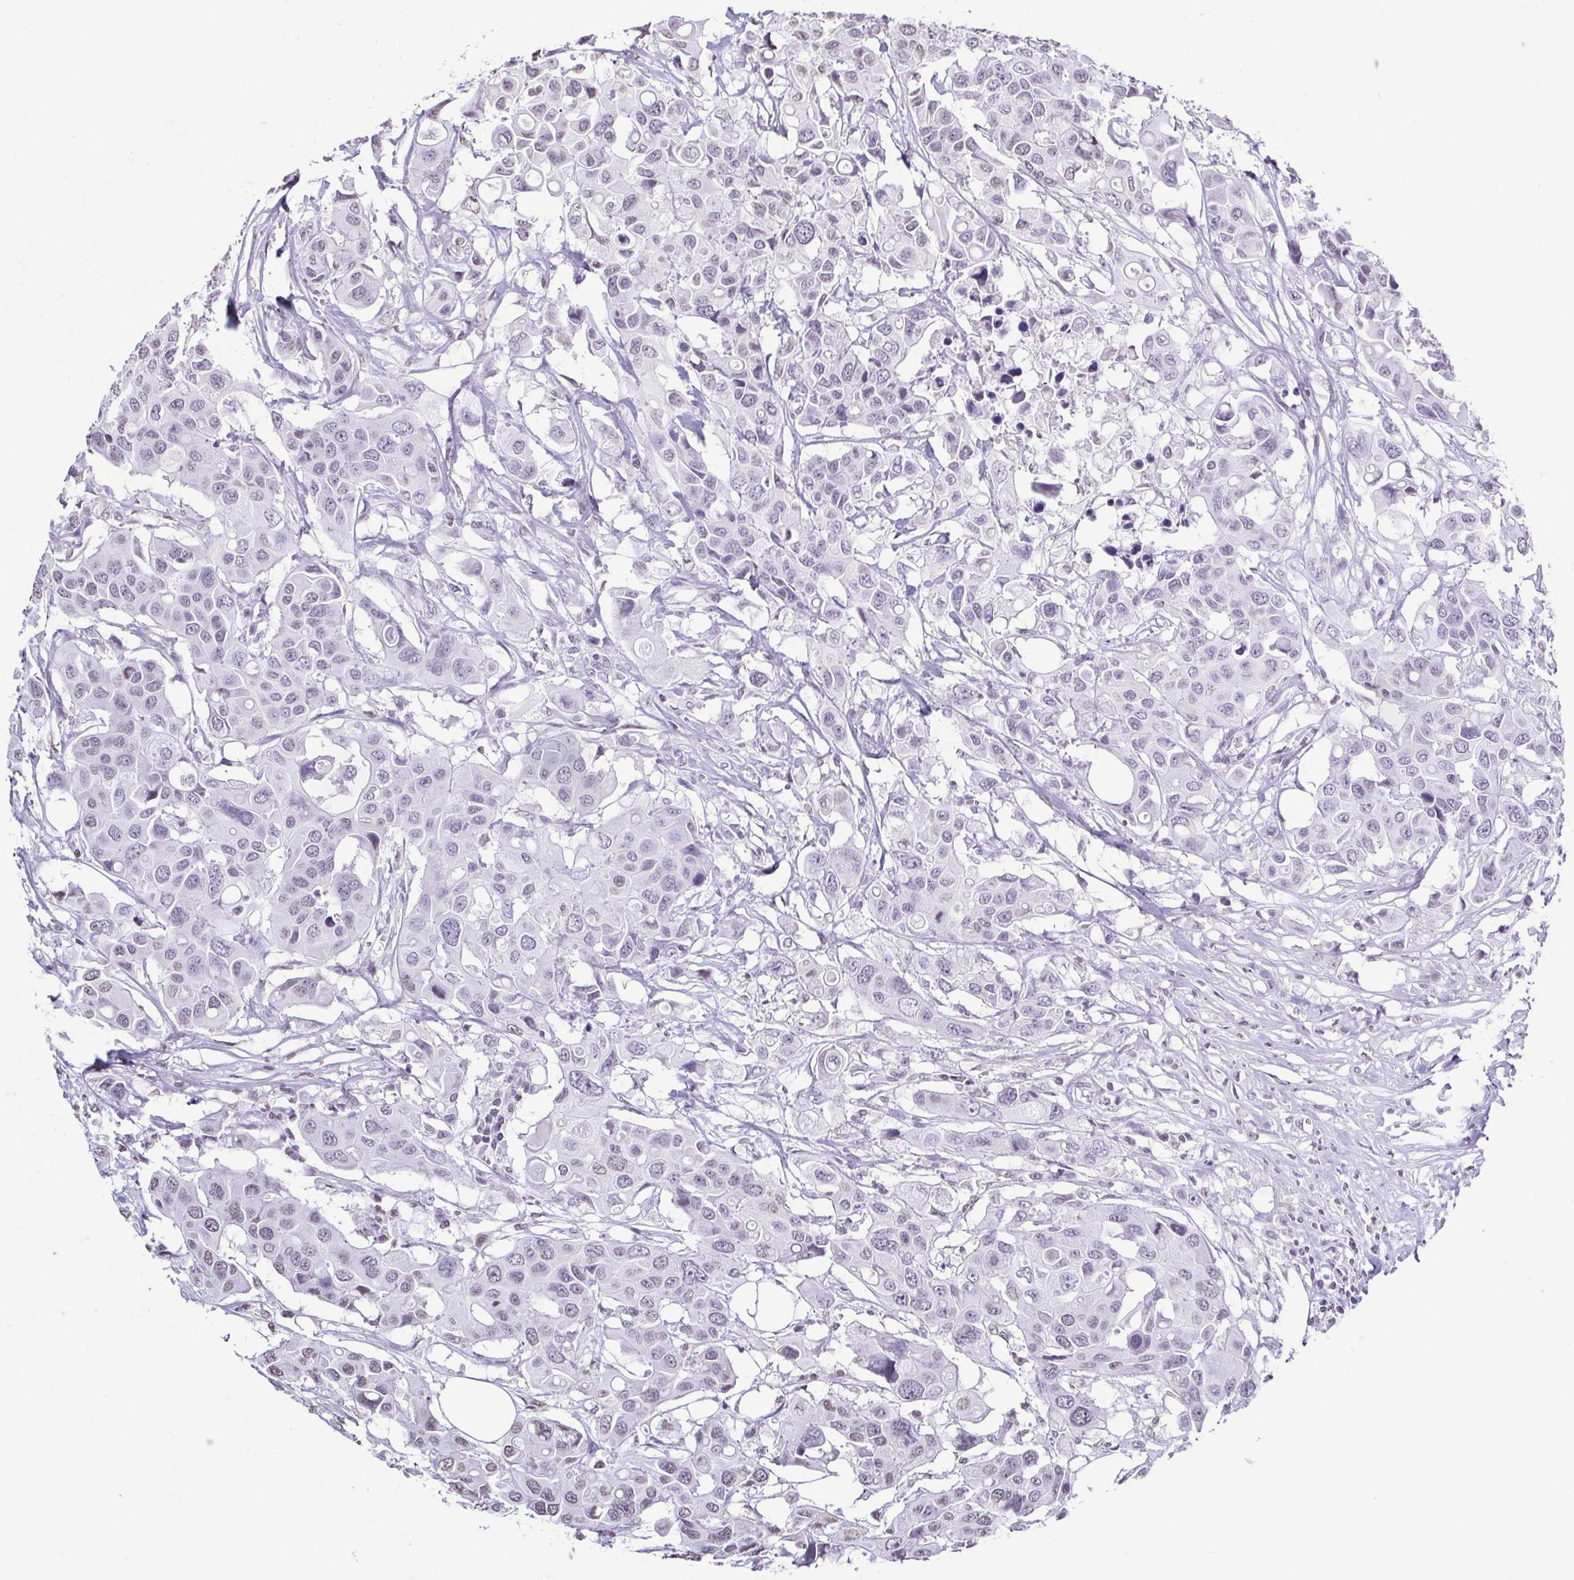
{"staining": {"intensity": "negative", "quantity": "none", "location": "none"}, "tissue": "colorectal cancer", "cell_type": "Tumor cells", "image_type": "cancer", "snomed": [{"axis": "morphology", "description": "Adenocarcinoma, NOS"}, {"axis": "topography", "description": "Colon"}], "caption": "A high-resolution photomicrograph shows IHC staining of colorectal cancer, which demonstrates no significant staining in tumor cells. The staining was performed using DAB (3,3'-diaminobenzidine) to visualize the protein expression in brown, while the nuclei were stained in blue with hematoxylin (Magnification: 20x).", "gene": "VCY1B", "patient": {"sex": "male", "age": 77}}